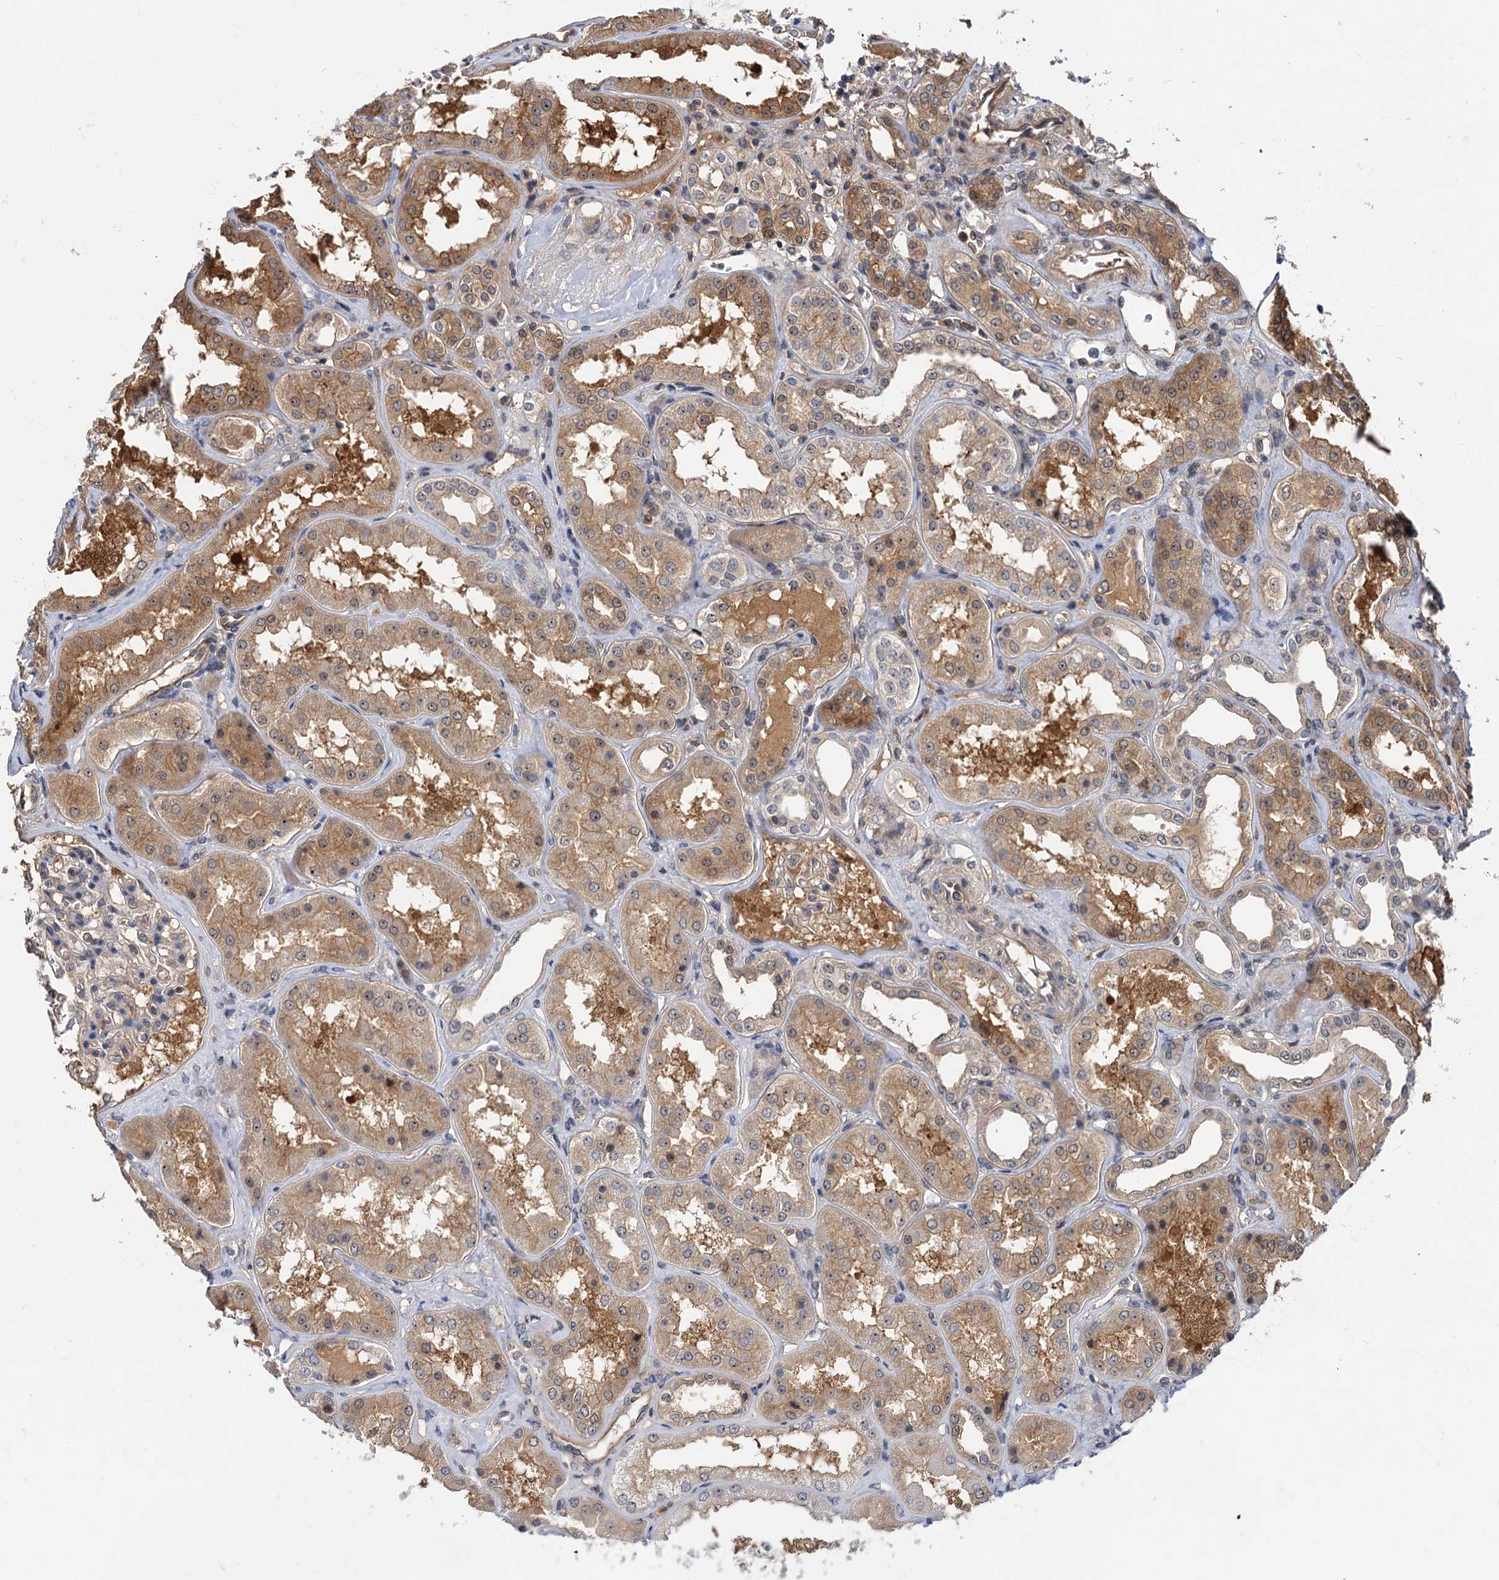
{"staining": {"intensity": "weak", "quantity": "25%-75%", "location": "nuclear"}, "tissue": "kidney", "cell_type": "Cells in glomeruli", "image_type": "normal", "snomed": [{"axis": "morphology", "description": "Normal tissue, NOS"}, {"axis": "topography", "description": "Kidney"}], "caption": "Cells in glomeruli show low levels of weak nuclear positivity in approximately 25%-75% of cells in unremarkable kidney. The protein is stained brown, and the nuclei are stained in blue (DAB (3,3'-diaminobenzidine) IHC with brightfield microscopy, high magnification).", "gene": "SNX15", "patient": {"sex": "female", "age": 56}}